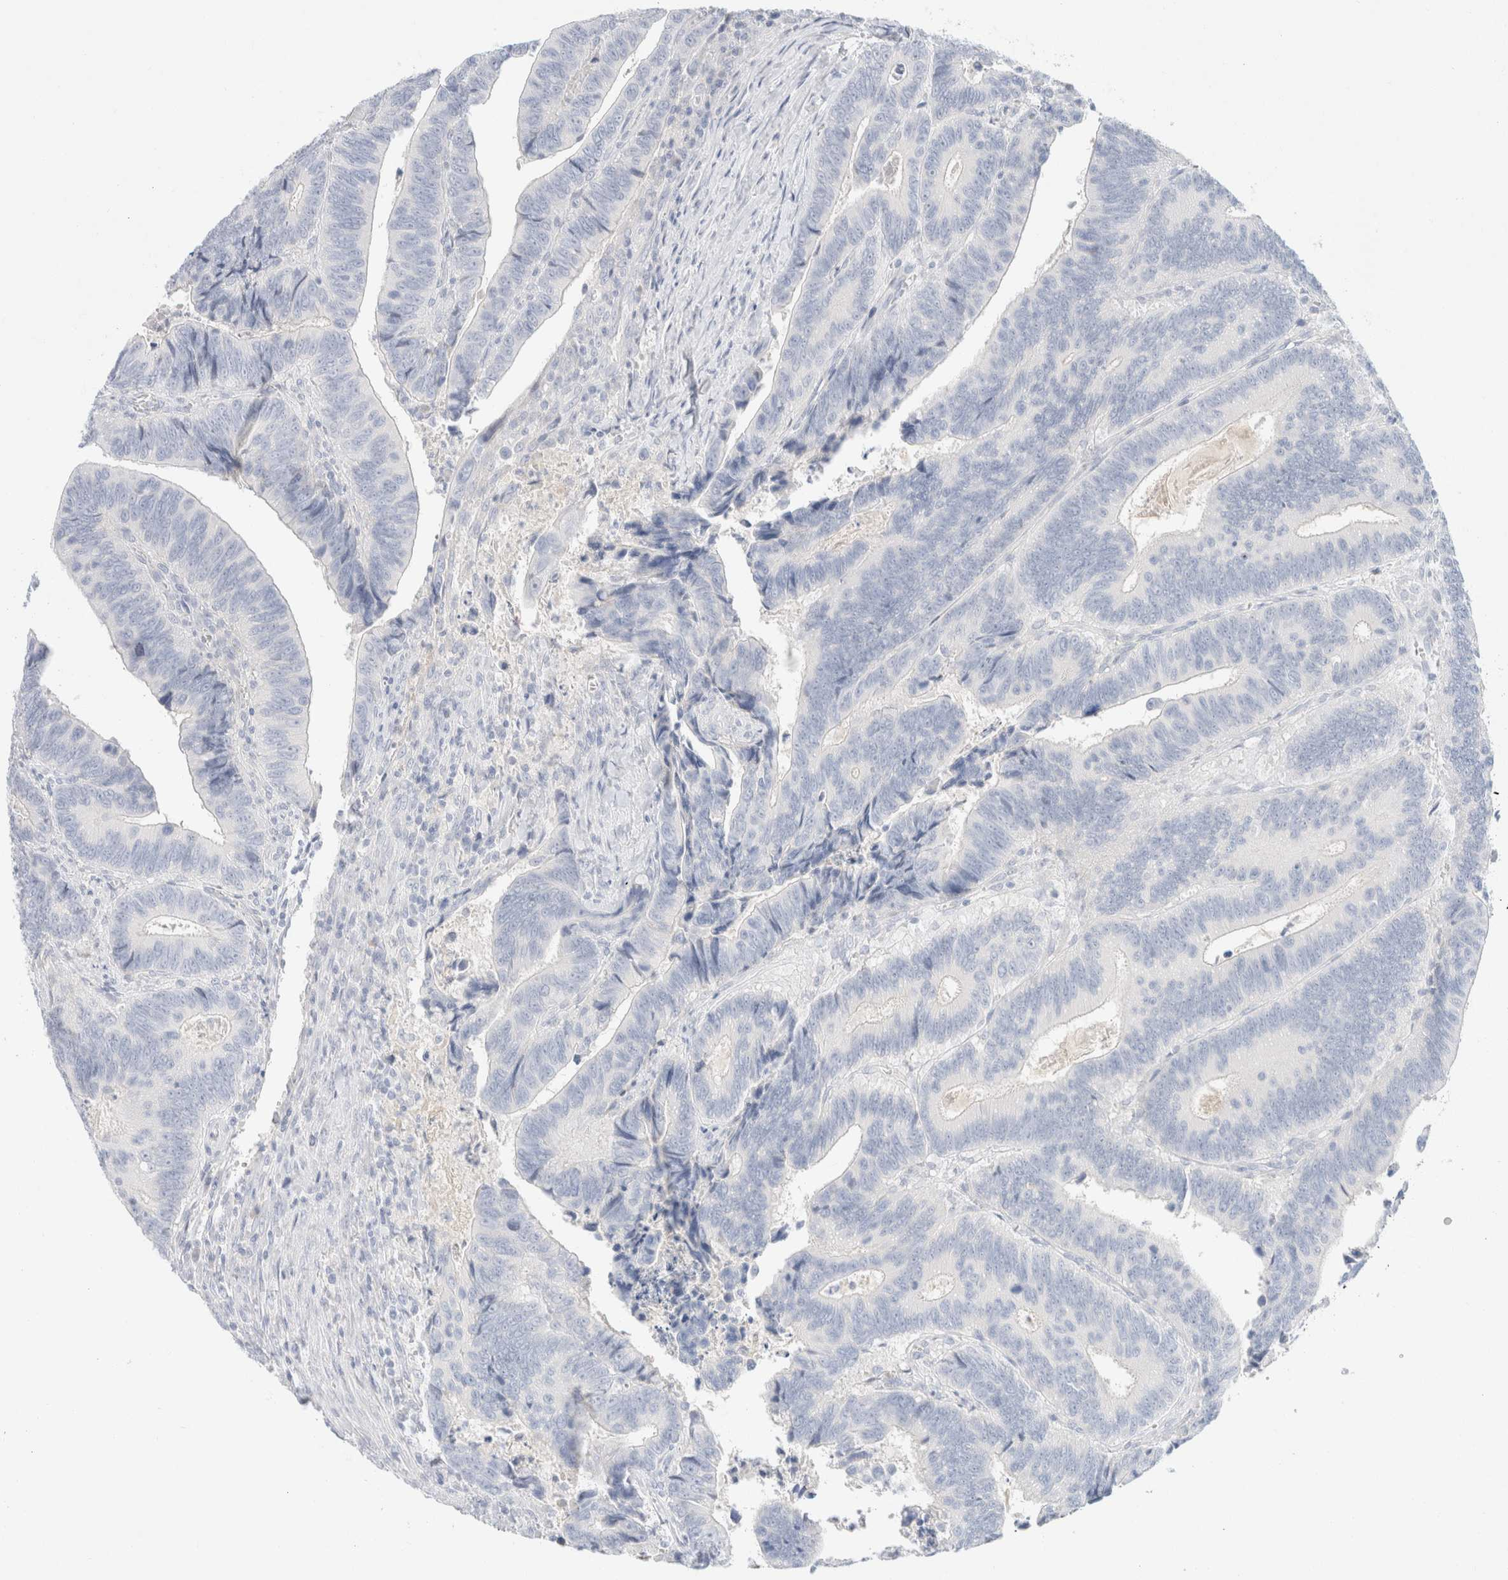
{"staining": {"intensity": "negative", "quantity": "none", "location": "none"}, "tissue": "colorectal cancer", "cell_type": "Tumor cells", "image_type": "cancer", "snomed": [{"axis": "morphology", "description": "Inflammation, NOS"}, {"axis": "morphology", "description": "Adenocarcinoma, NOS"}, {"axis": "topography", "description": "Colon"}], "caption": "Immunohistochemistry (IHC) image of colorectal cancer (adenocarcinoma) stained for a protein (brown), which displays no staining in tumor cells.", "gene": "CPQ", "patient": {"sex": "male", "age": 72}}